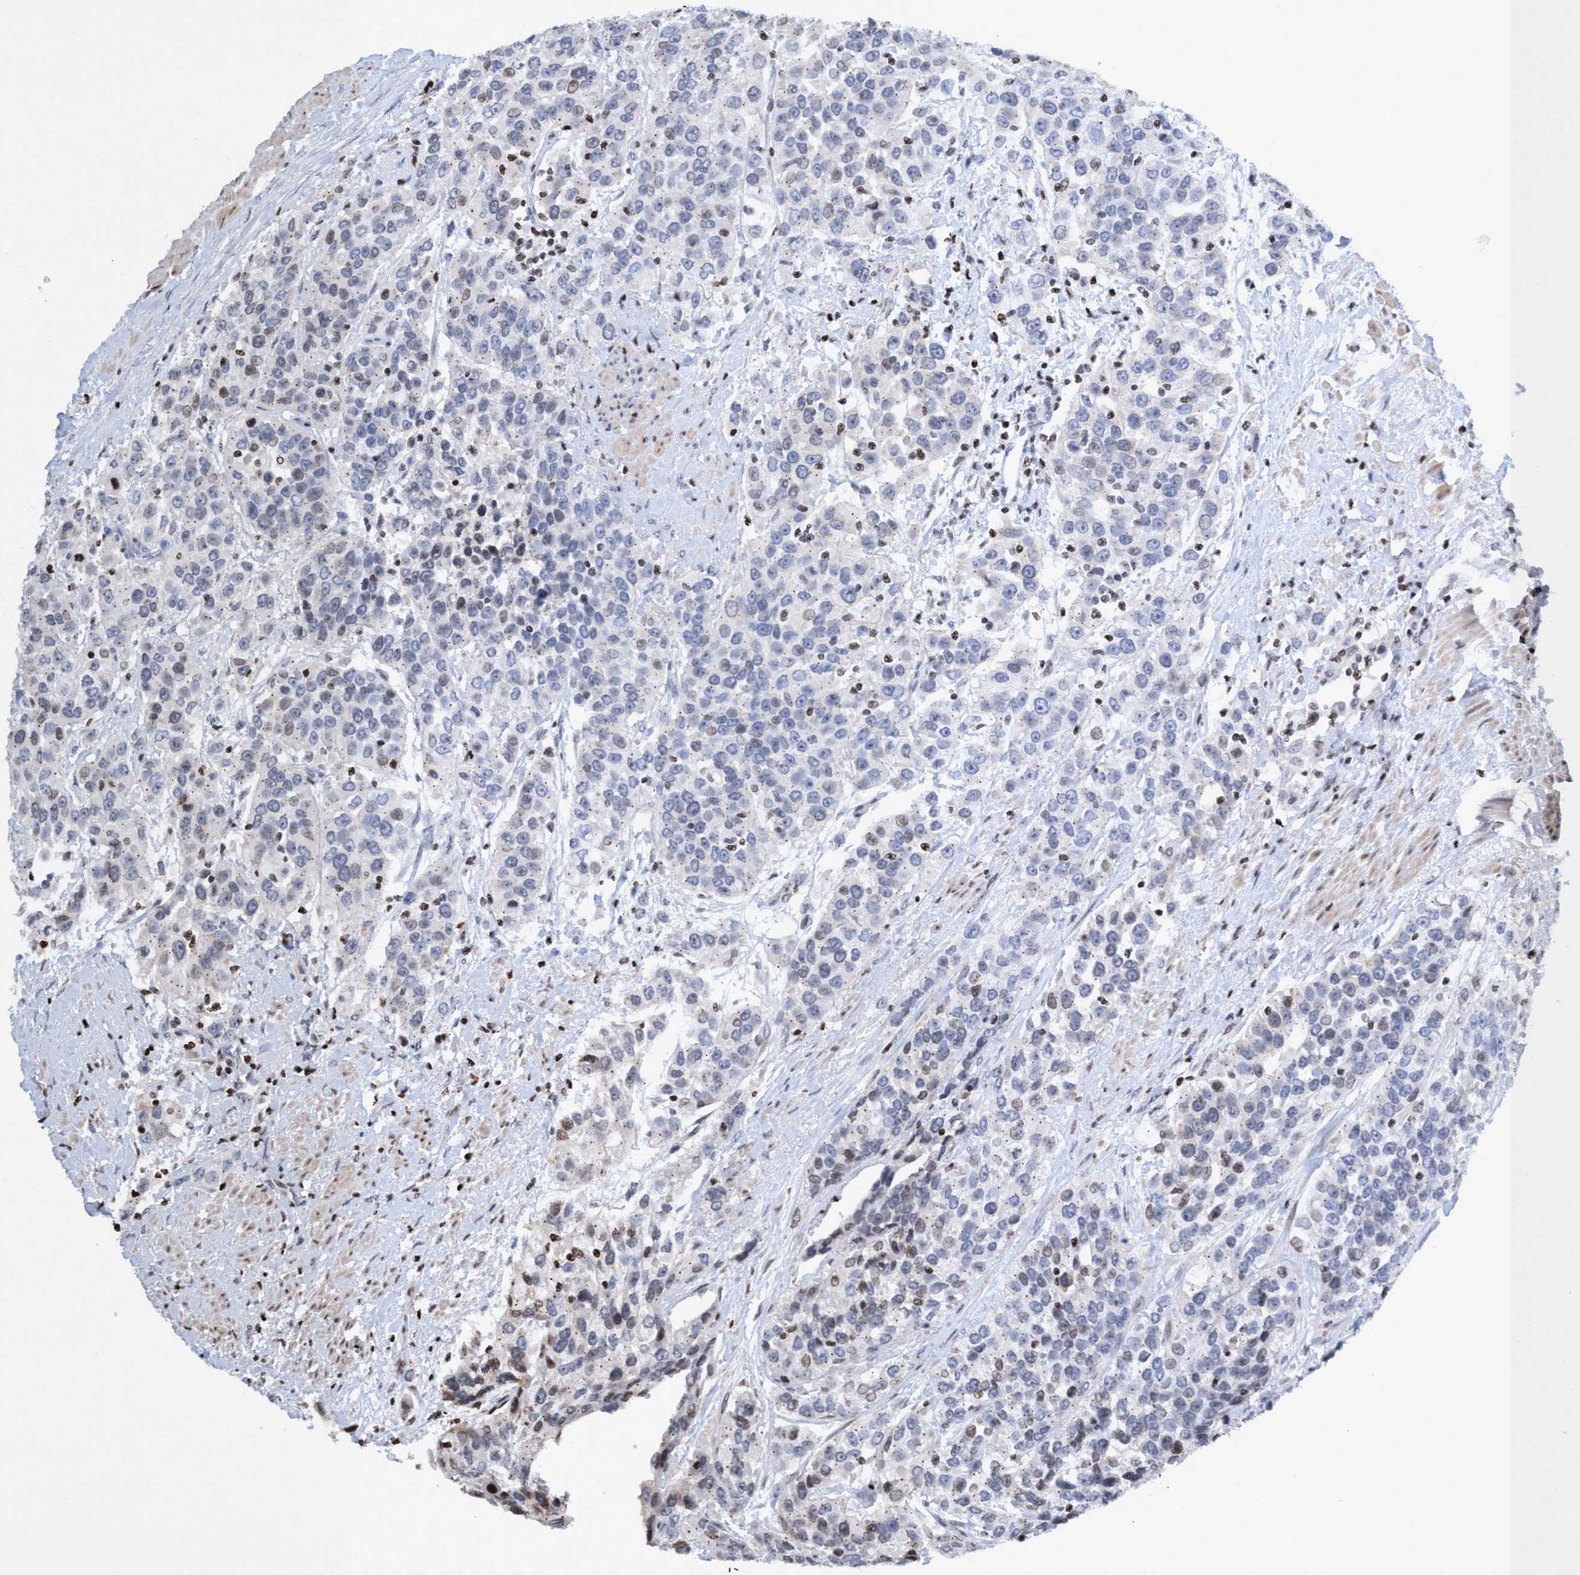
{"staining": {"intensity": "moderate", "quantity": "<25%", "location": "nuclear"}, "tissue": "urothelial cancer", "cell_type": "Tumor cells", "image_type": "cancer", "snomed": [{"axis": "morphology", "description": "Urothelial carcinoma, High grade"}, {"axis": "topography", "description": "Urinary bladder"}], "caption": "The immunohistochemical stain shows moderate nuclear staining in tumor cells of urothelial cancer tissue.", "gene": "CBX2", "patient": {"sex": "female", "age": 80}}